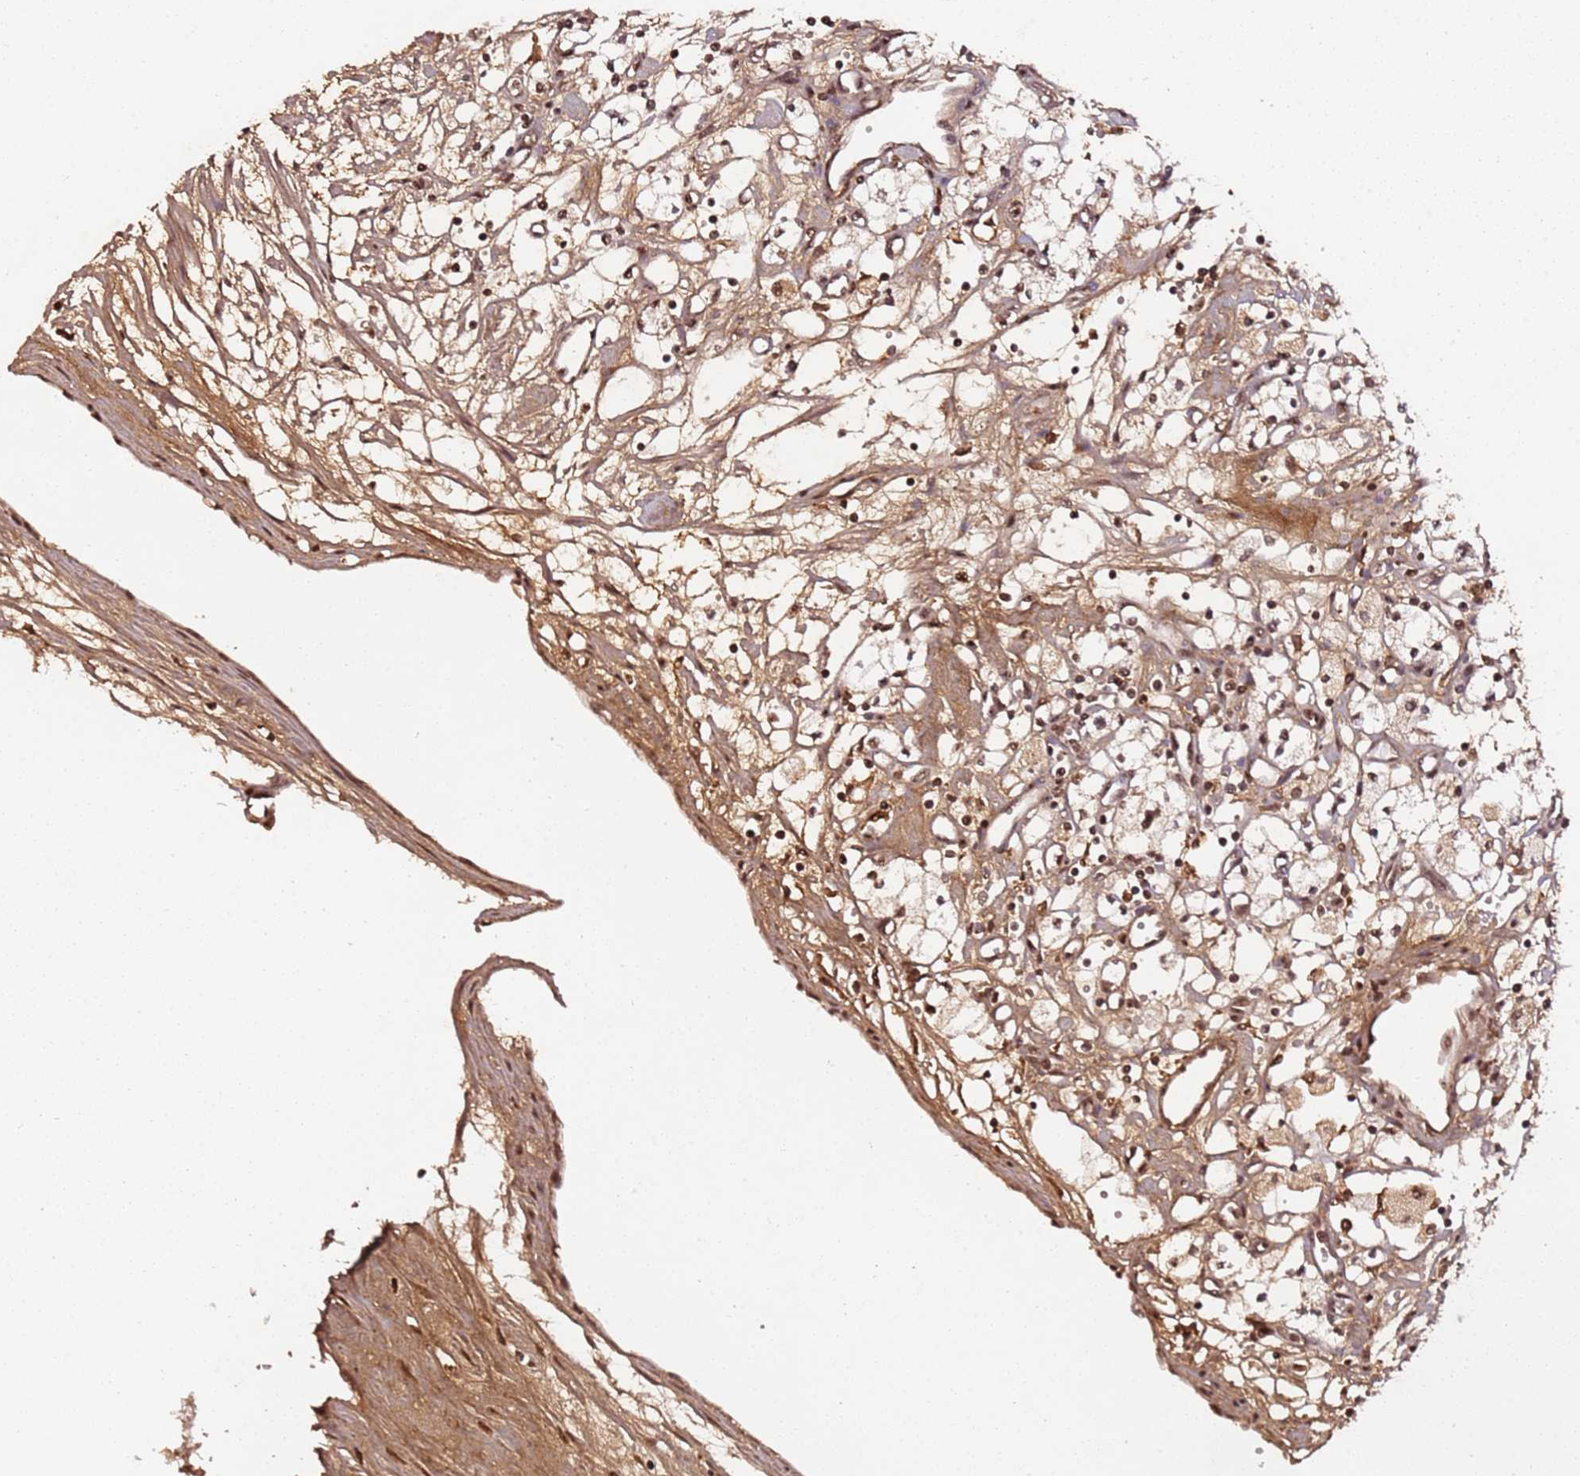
{"staining": {"intensity": "moderate", "quantity": ">75%", "location": "cytoplasmic/membranous,nuclear"}, "tissue": "renal cancer", "cell_type": "Tumor cells", "image_type": "cancer", "snomed": [{"axis": "morphology", "description": "Adenocarcinoma, NOS"}, {"axis": "topography", "description": "Kidney"}], "caption": "Brown immunohistochemical staining in human adenocarcinoma (renal) shows moderate cytoplasmic/membranous and nuclear staining in approximately >75% of tumor cells.", "gene": "COL1A2", "patient": {"sex": "male", "age": 59}}